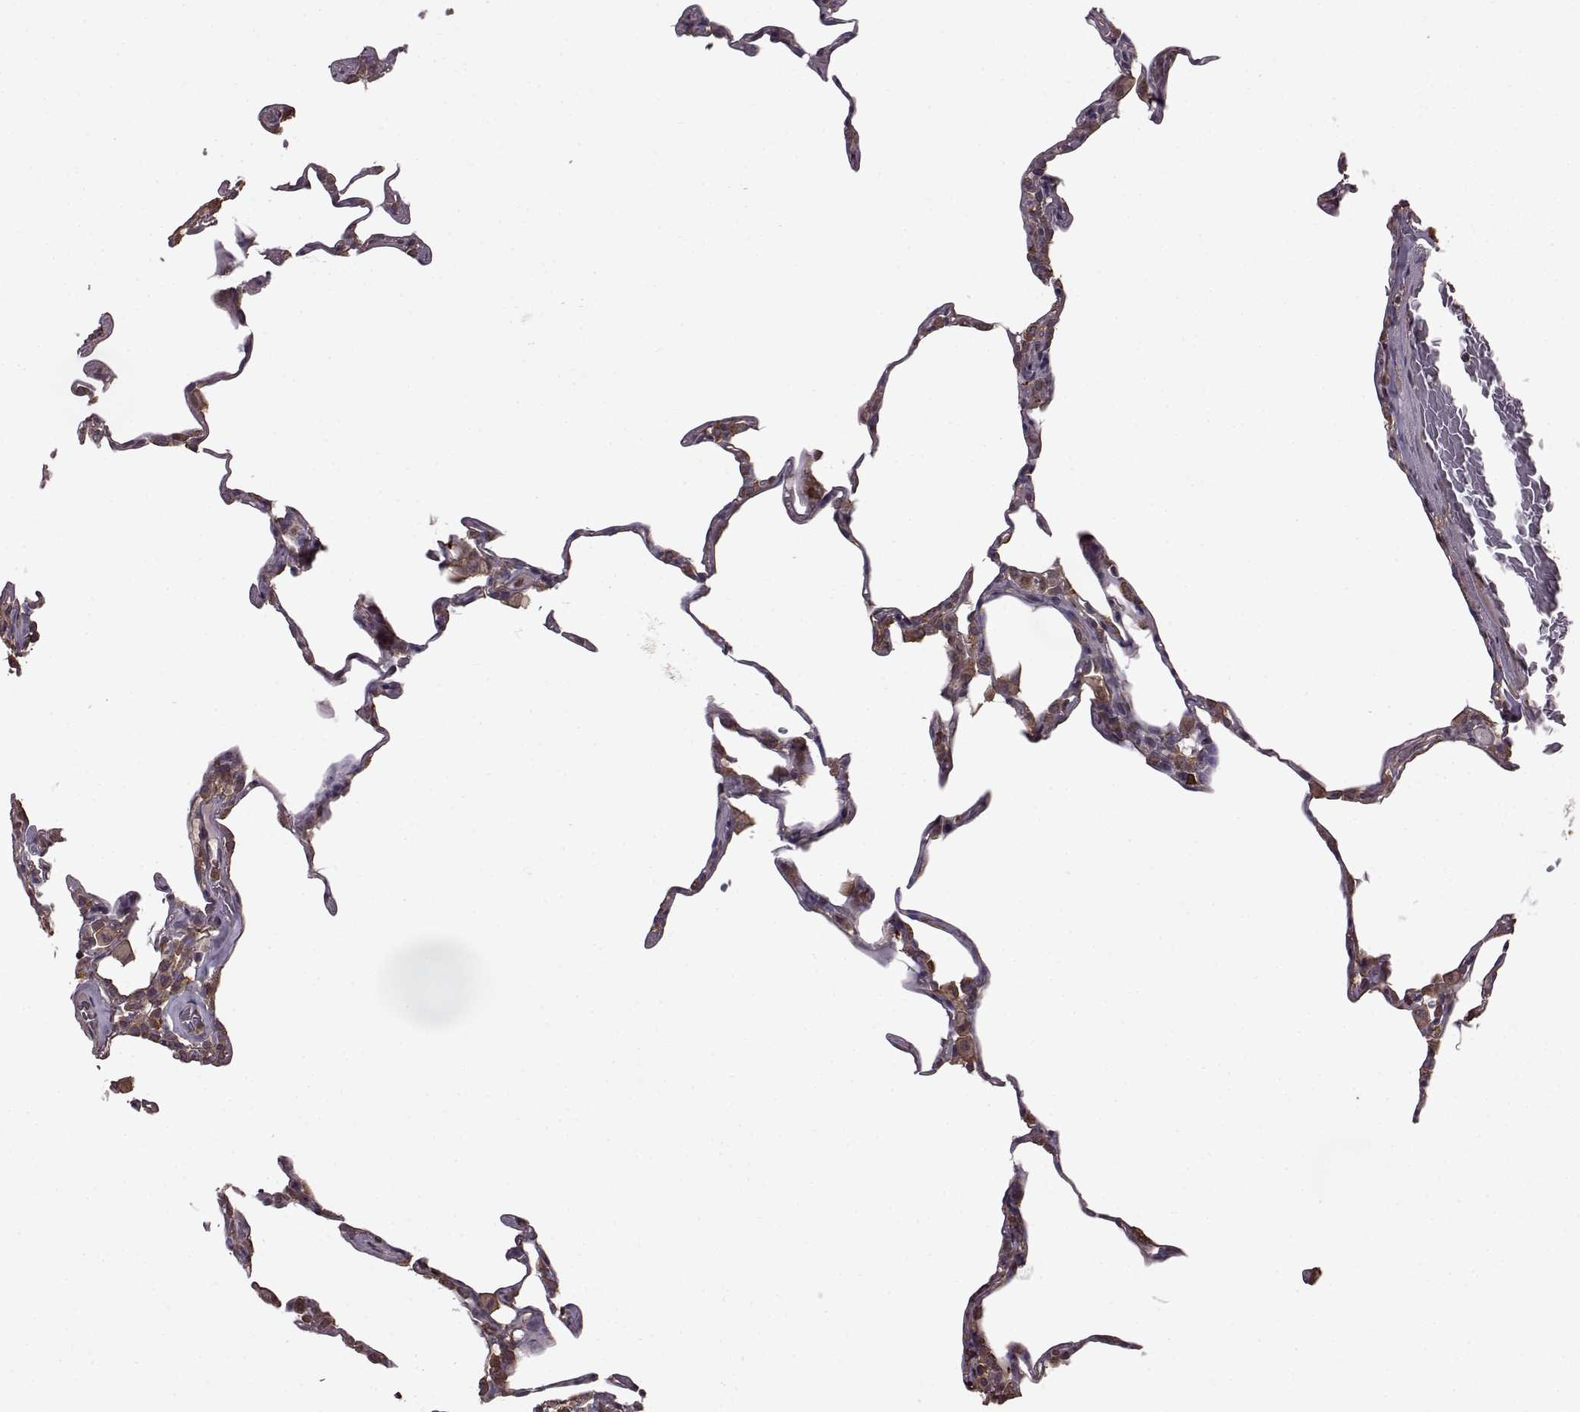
{"staining": {"intensity": "moderate", "quantity": "25%-75%", "location": "cytoplasmic/membranous"}, "tissue": "lung", "cell_type": "Alveolar cells", "image_type": "normal", "snomed": [{"axis": "morphology", "description": "Normal tissue, NOS"}, {"axis": "topography", "description": "Lung"}], "caption": "A brown stain shows moderate cytoplasmic/membranous staining of a protein in alveolar cells of benign human lung.", "gene": "NME1", "patient": {"sex": "female", "age": 57}}